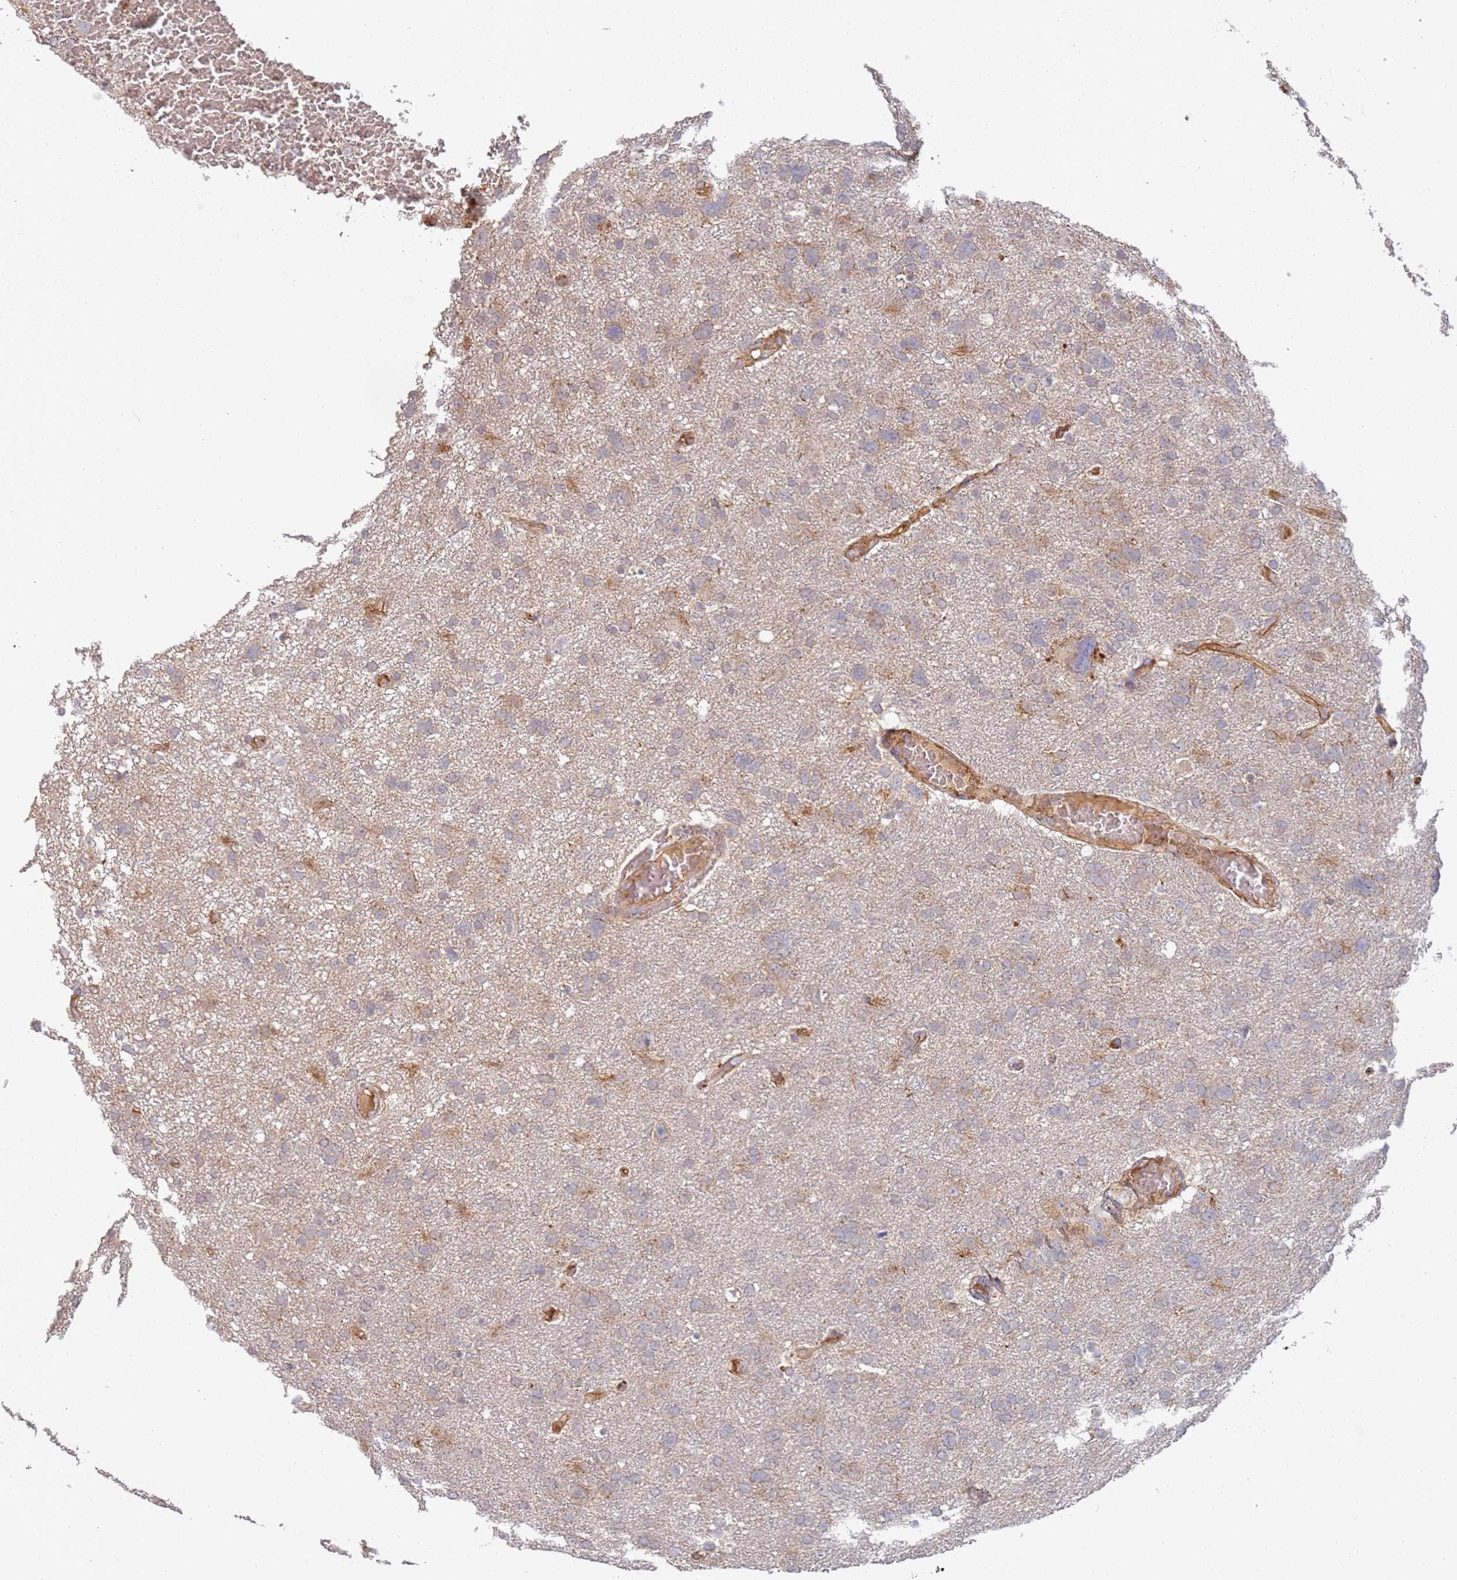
{"staining": {"intensity": "weak", "quantity": "<25%", "location": "cytoplasmic/membranous"}, "tissue": "glioma", "cell_type": "Tumor cells", "image_type": "cancer", "snomed": [{"axis": "morphology", "description": "Glioma, malignant, High grade"}, {"axis": "topography", "description": "Brain"}], "caption": "Micrograph shows no protein expression in tumor cells of malignant glioma (high-grade) tissue.", "gene": "ABCB6", "patient": {"sex": "male", "age": 61}}